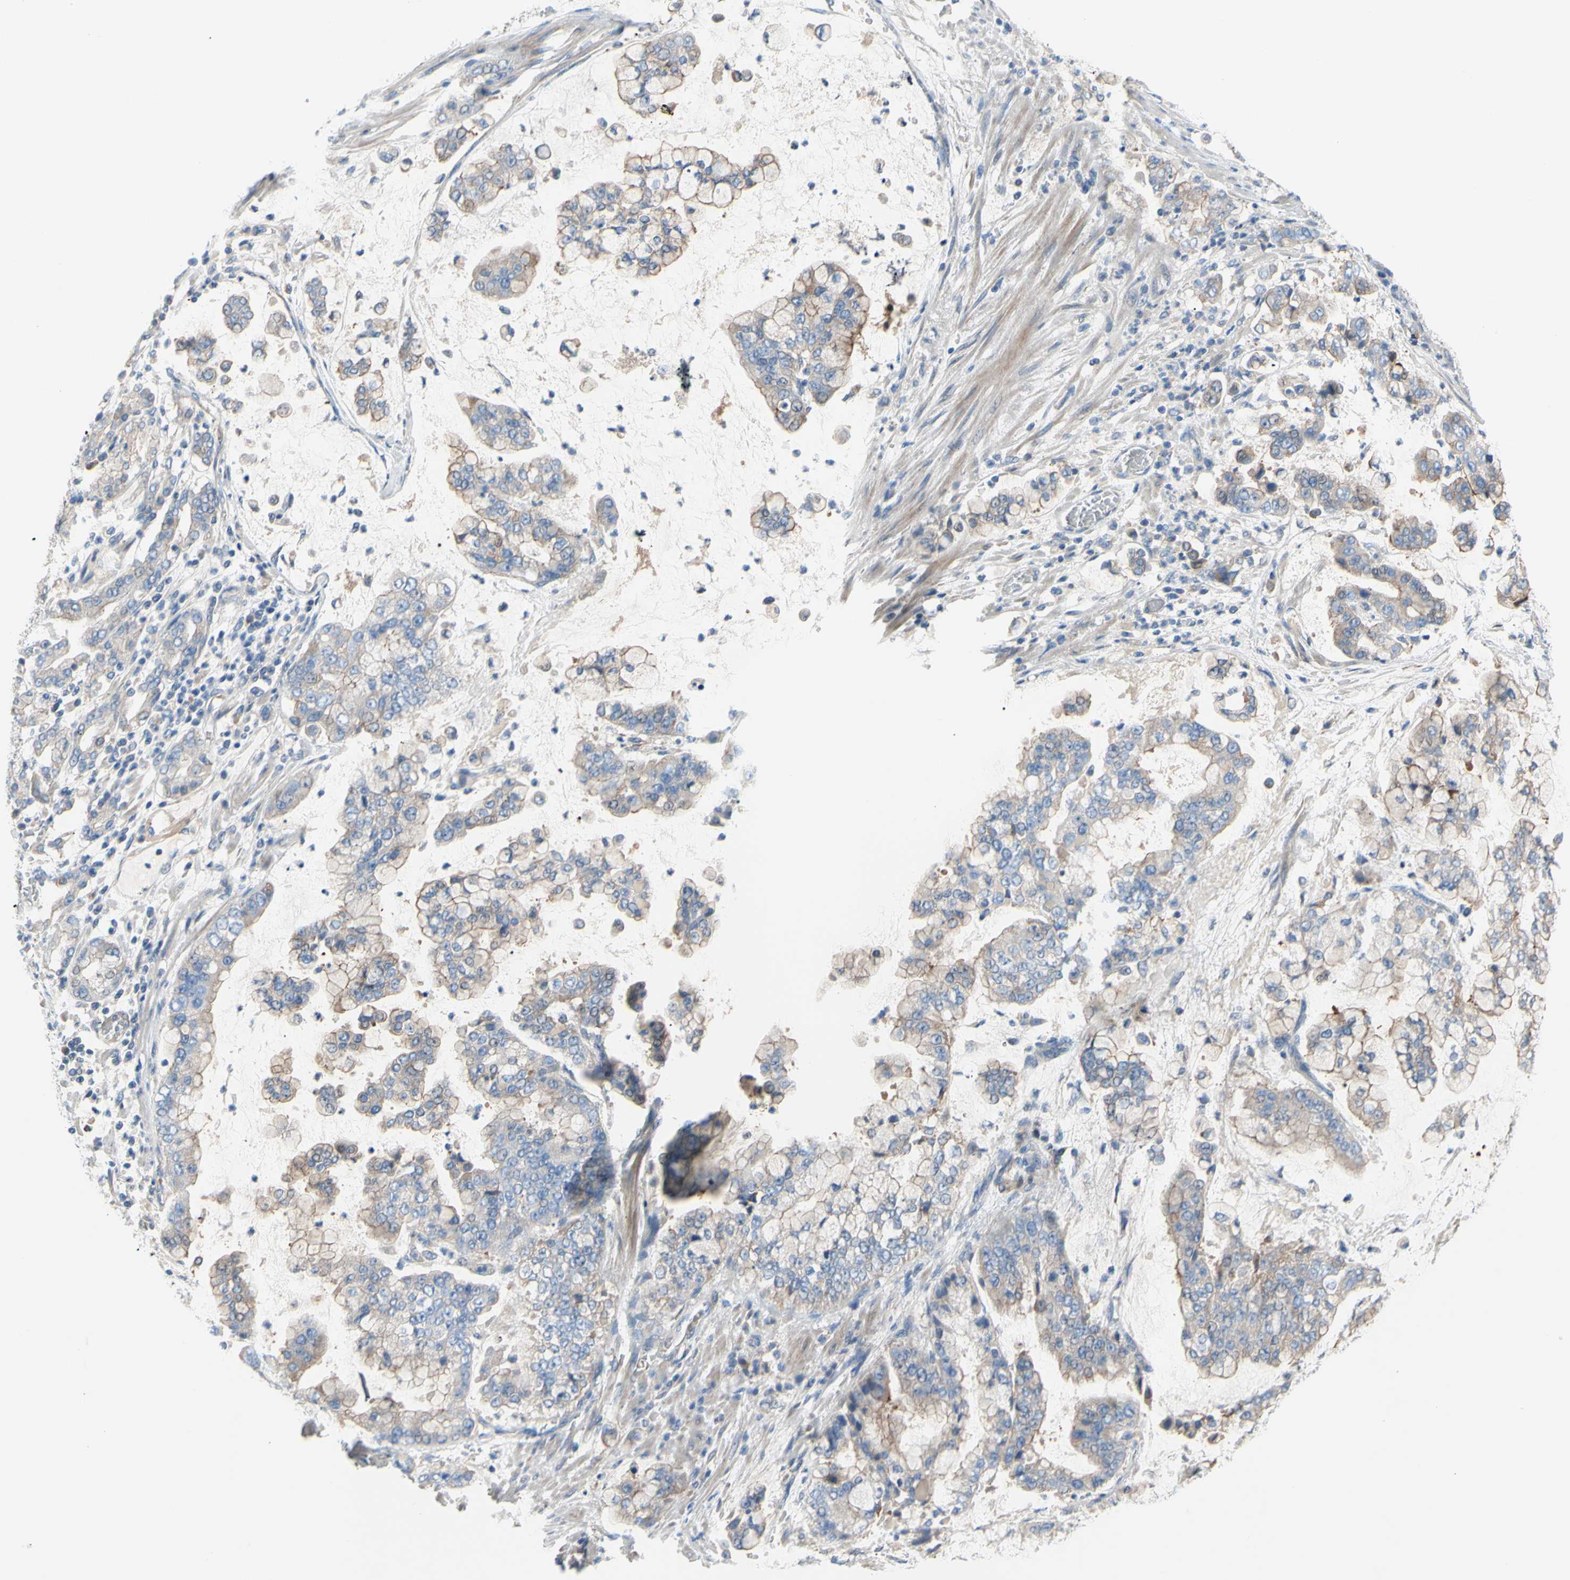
{"staining": {"intensity": "weak", "quantity": "25%-75%", "location": "cytoplasmic/membranous"}, "tissue": "stomach cancer", "cell_type": "Tumor cells", "image_type": "cancer", "snomed": [{"axis": "morphology", "description": "Normal tissue, NOS"}, {"axis": "morphology", "description": "Adenocarcinoma, NOS"}, {"axis": "topography", "description": "Stomach, upper"}, {"axis": "topography", "description": "Stomach"}], "caption": "DAB (3,3'-diaminobenzidine) immunohistochemical staining of stomach cancer demonstrates weak cytoplasmic/membranous protein staining in approximately 25%-75% of tumor cells.", "gene": "TMEM59L", "patient": {"sex": "male", "age": 76}}